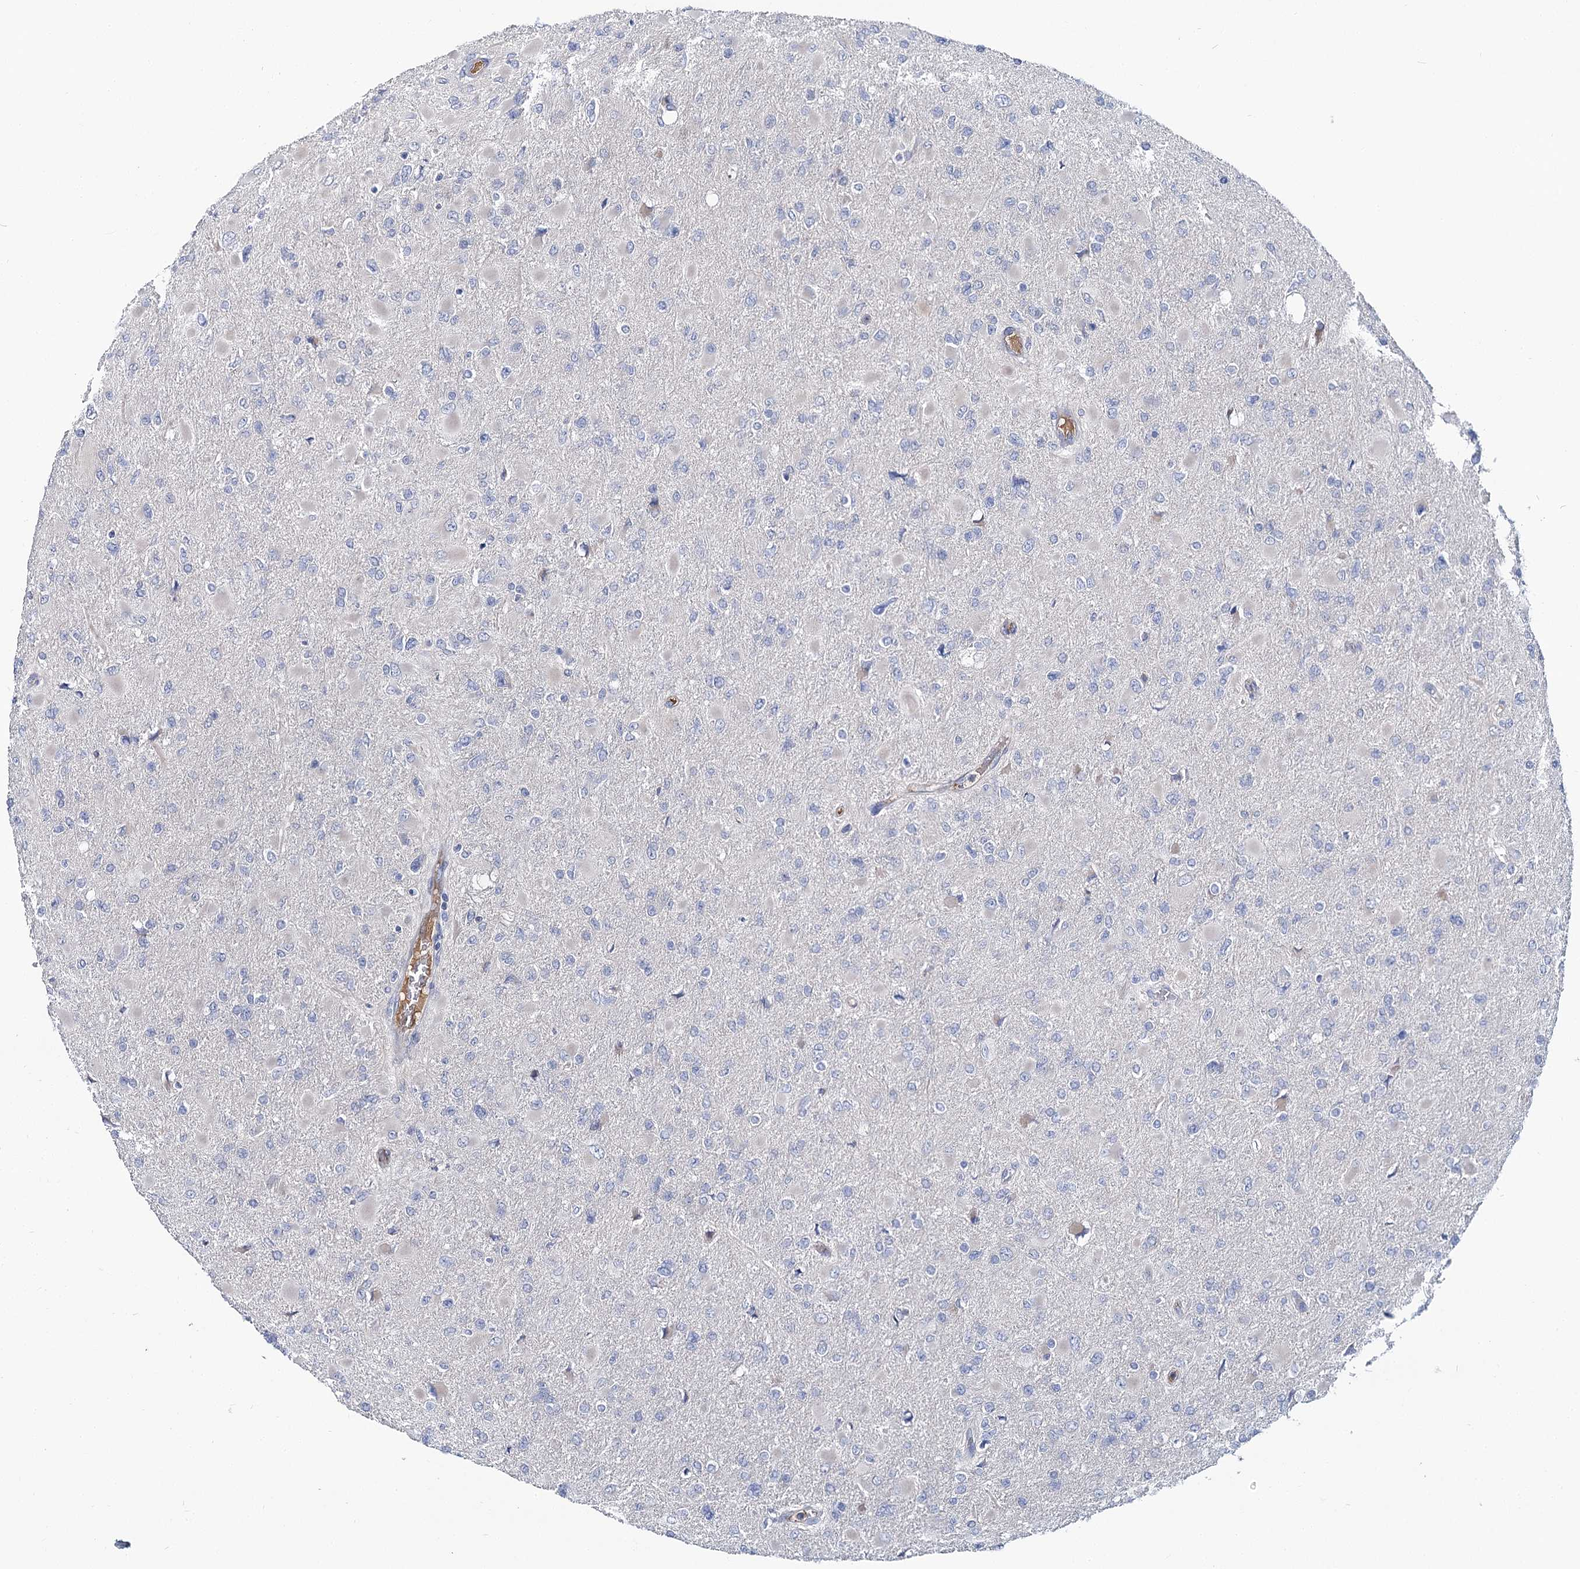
{"staining": {"intensity": "negative", "quantity": "none", "location": "none"}, "tissue": "glioma", "cell_type": "Tumor cells", "image_type": "cancer", "snomed": [{"axis": "morphology", "description": "Glioma, malignant, High grade"}, {"axis": "topography", "description": "Cerebral cortex"}], "caption": "A histopathology image of human malignant glioma (high-grade) is negative for staining in tumor cells. (DAB immunohistochemistry visualized using brightfield microscopy, high magnification).", "gene": "UGP2", "patient": {"sex": "female", "age": 36}}